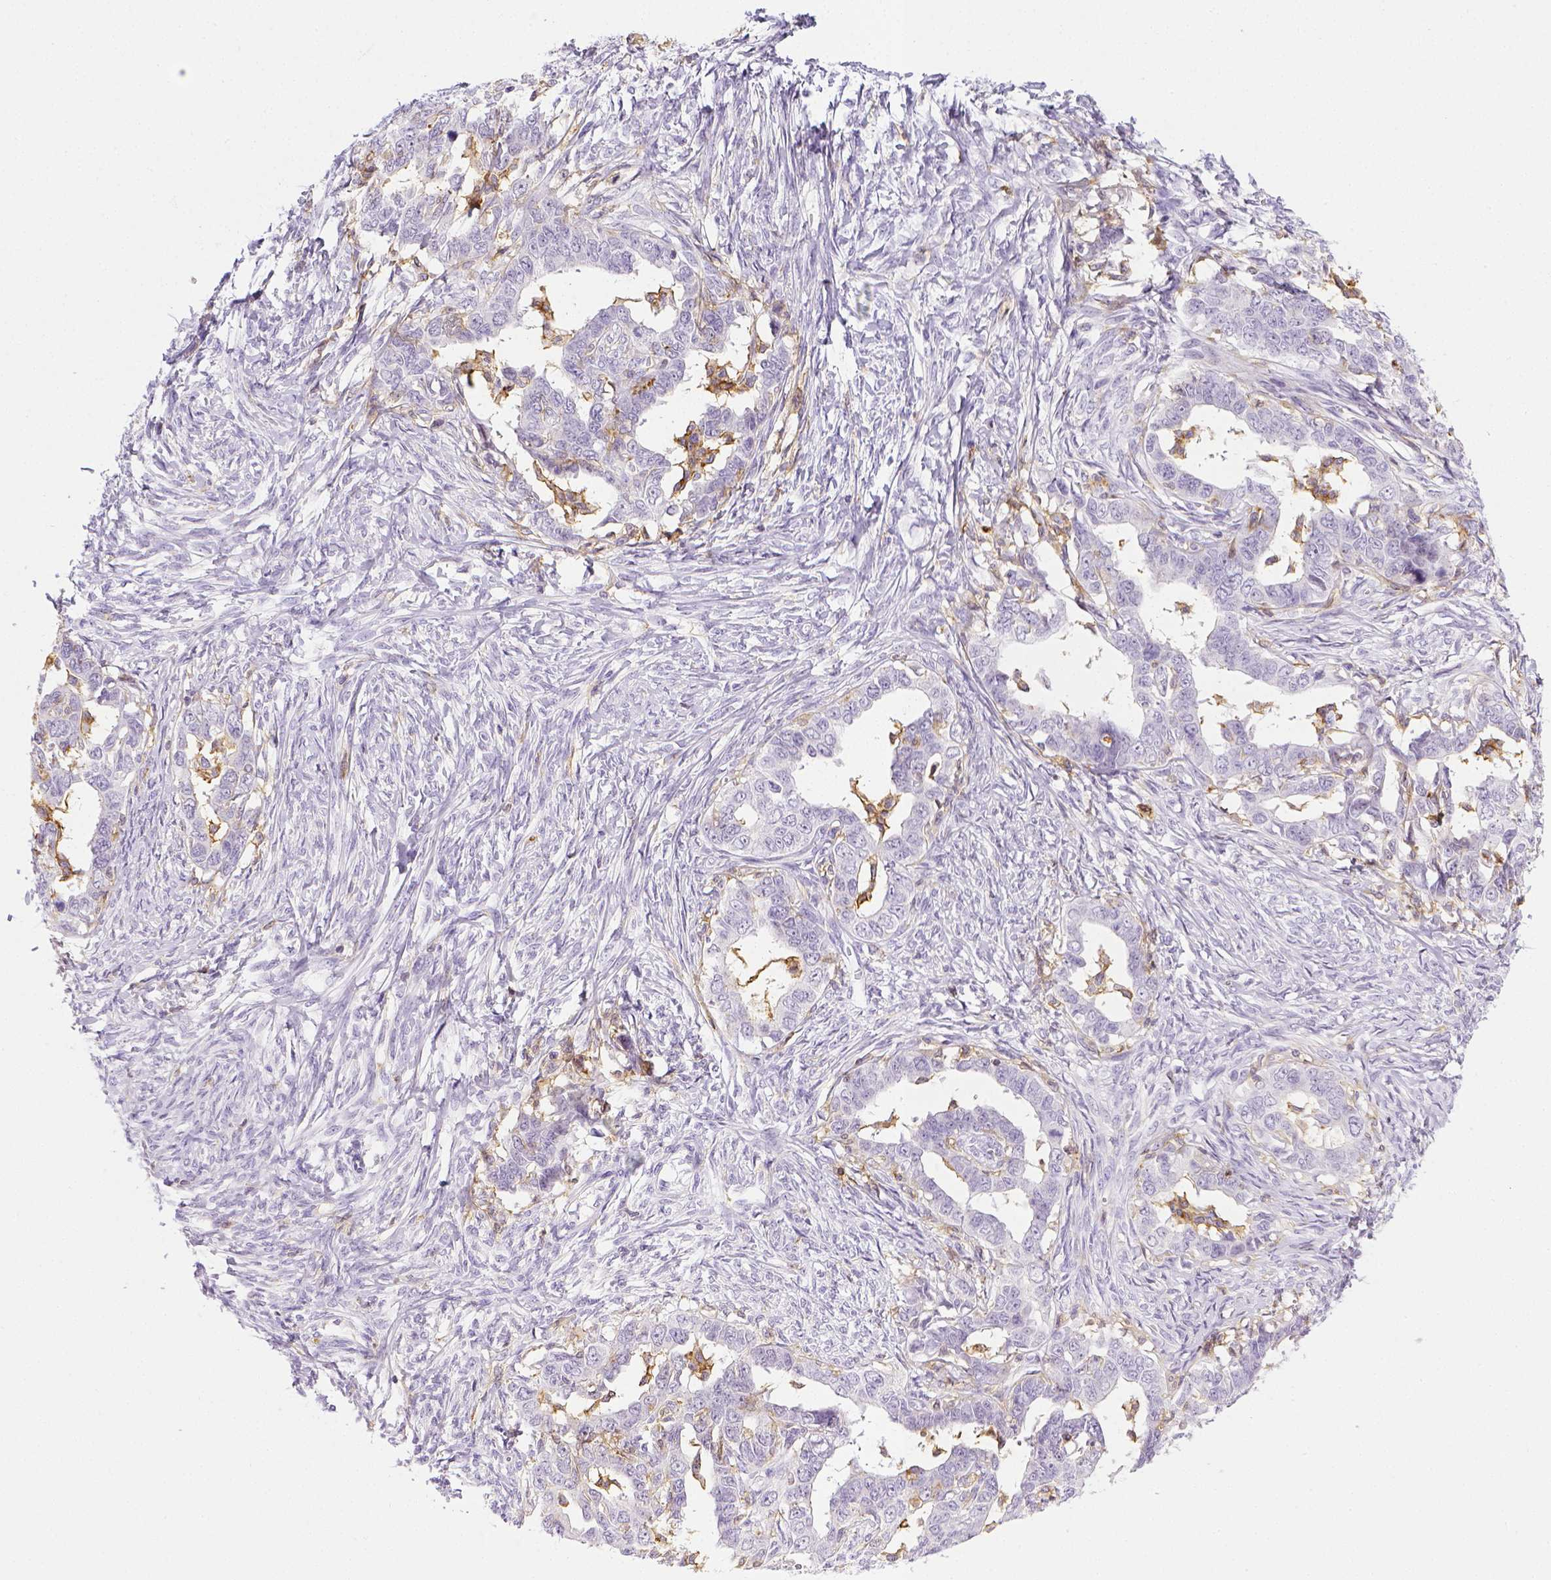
{"staining": {"intensity": "negative", "quantity": "none", "location": "none"}, "tissue": "ovarian cancer", "cell_type": "Tumor cells", "image_type": "cancer", "snomed": [{"axis": "morphology", "description": "Cystadenocarcinoma, serous, NOS"}, {"axis": "topography", "description": "Ovary"}], "caption": "There is no significant positivity in tumor cells of ovarian cancer (serous cystadenocarcinoma).", "gene": "ITGAM", "patient": {"sex": "female", "age": 69}}